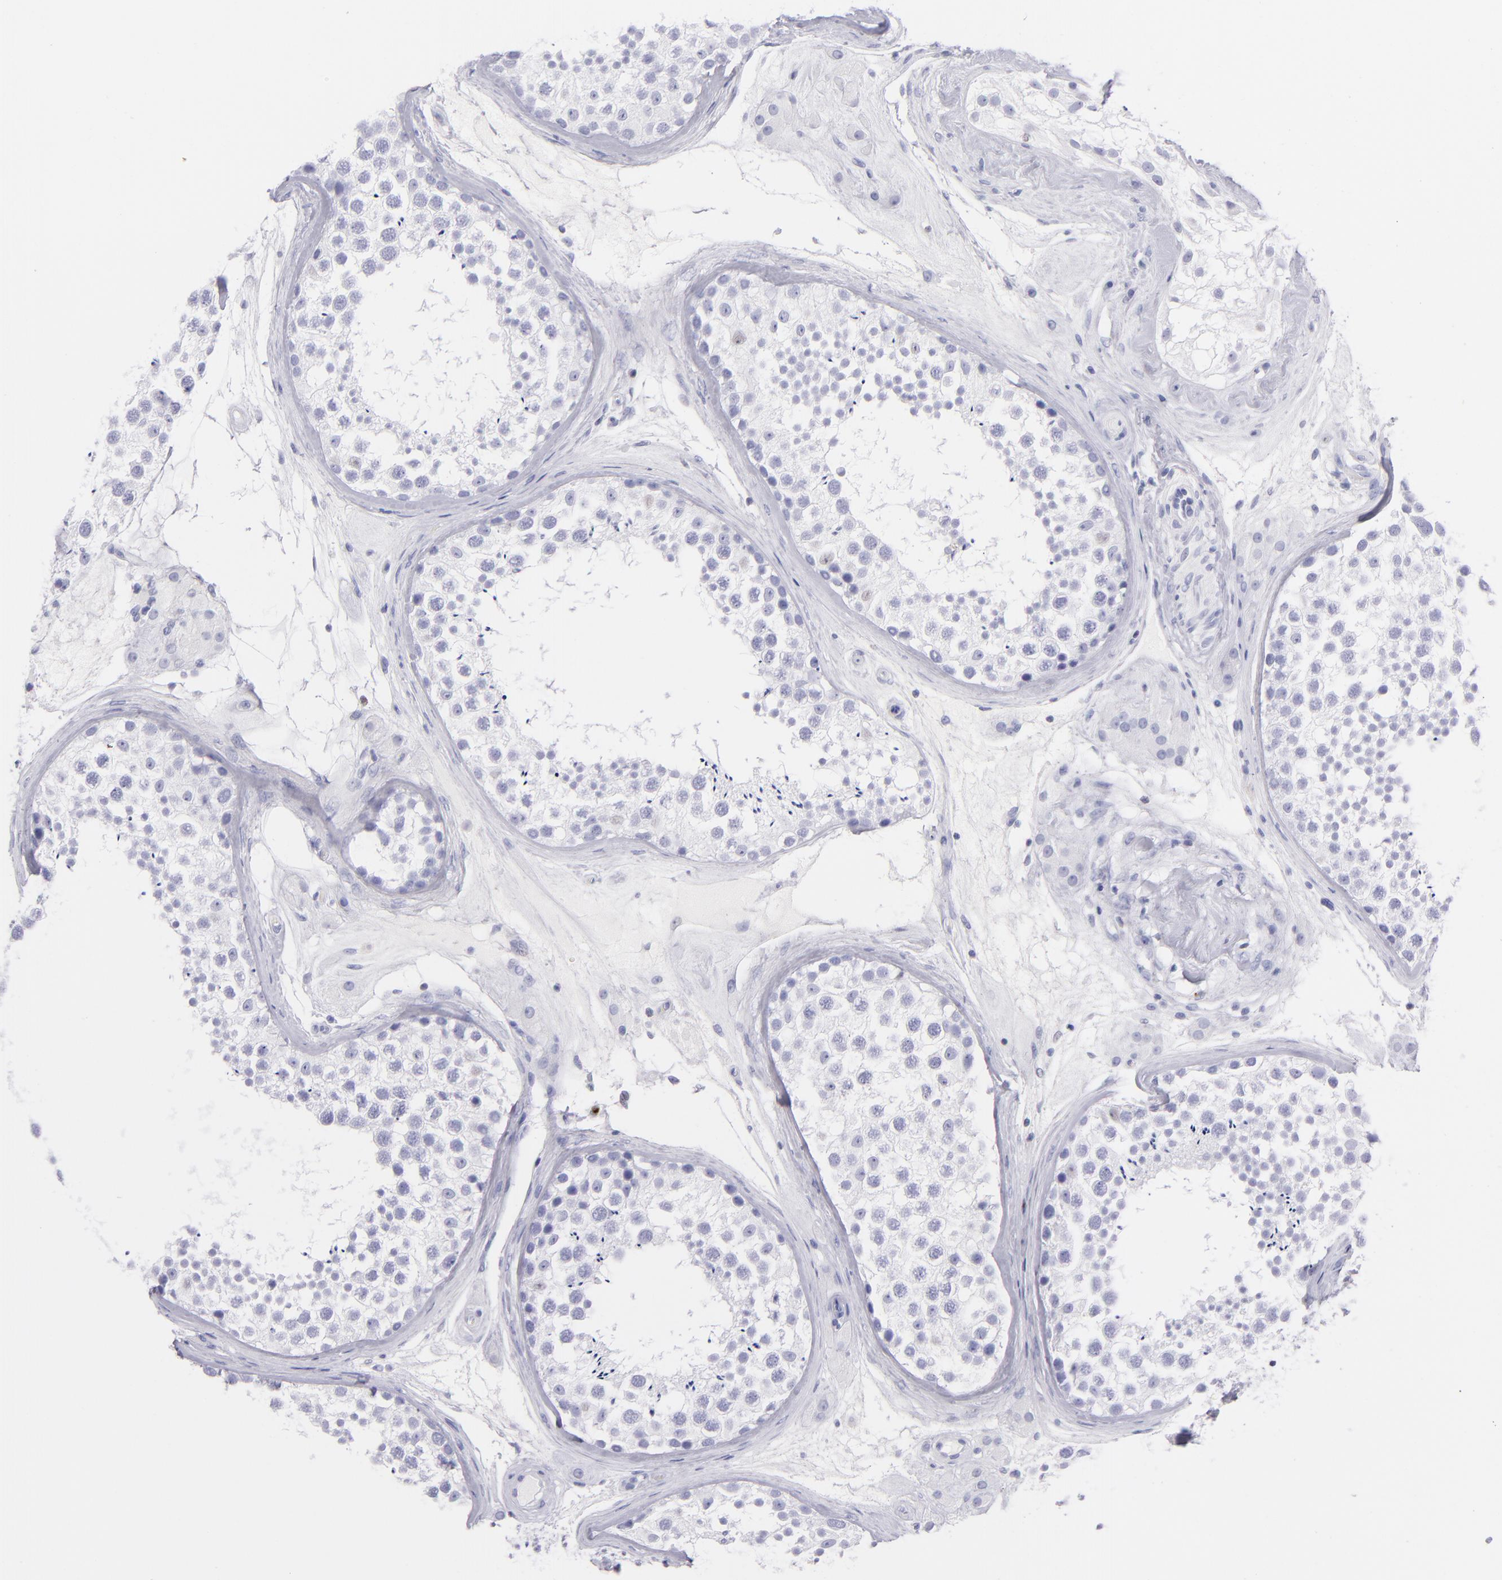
{"staining": {"intensity": "negative", "quantity": "none", "location": "none"}, "tissue": "testis", "cell_type": "Cells in seminiferous ducts", "image_type": "normal", "snomed": [{"axis": "morphology", "description": "Normal tissue, NOS"}, {"axis": "topography", "description": "Testis"}], "caption": "Immunohistochemistry (IHC) micrograph of benign testis: human testis stained with DAB shows no significant protein positivity in cells in seminiferous ducts. The staining is performed using DAB brown chromogen with nuclei counter-stained in using hematoxylin.", "gene": "PRF1", "patient": {"sex": "male", "age": 46}}